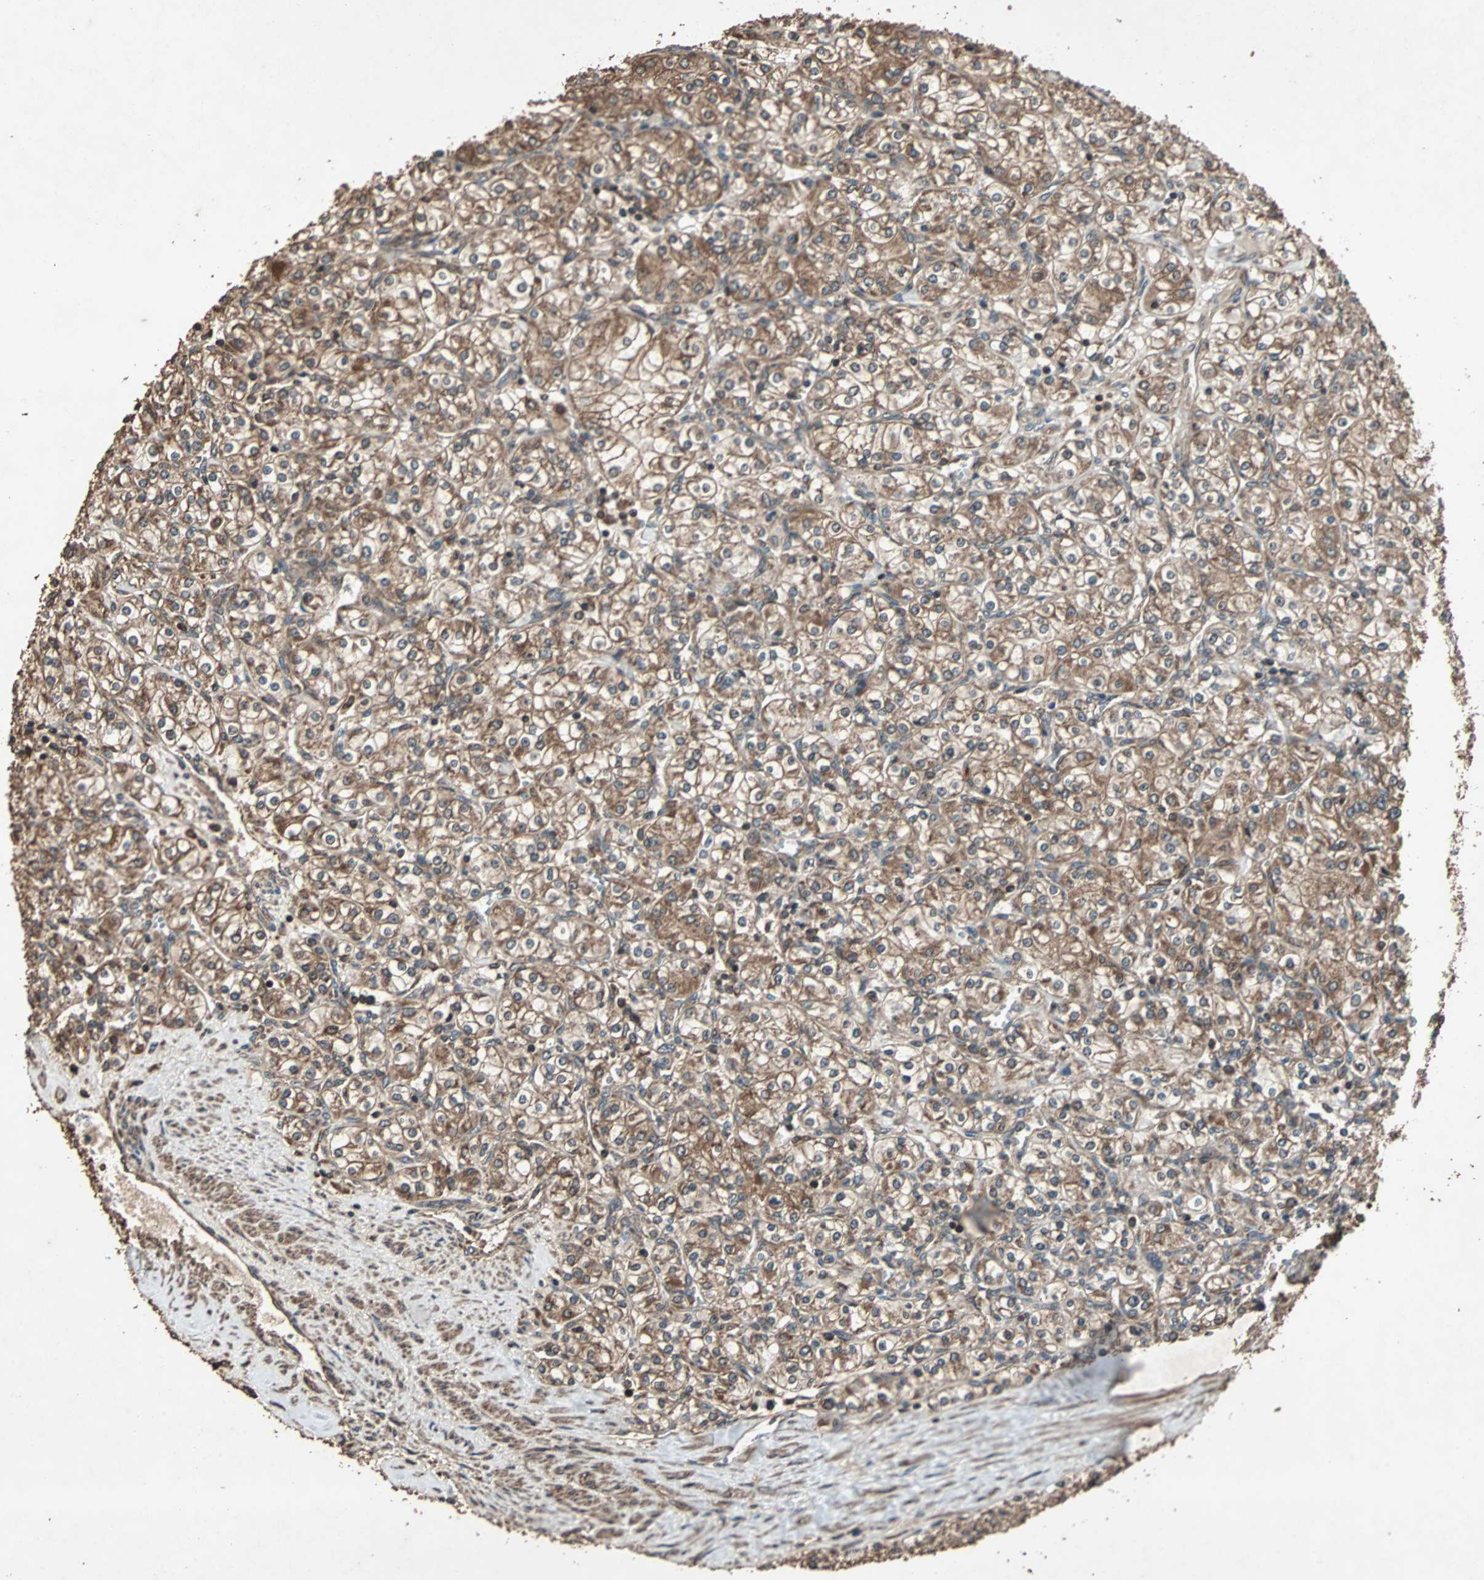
{"staining": {"intensity": "moderate", "quantity": ">75%", "location": "cytoplasmic/membranous"}, "tissue": "renal cancer", "cell_type": "Tumor cells", "image_type": "cancer", "snomed": [{"axis": "morphology", "description": "Adenocarcinoma, NOS"}, {"axis": "topography", "description": "Kidney"}], "caption": "IHC photomicrograph of neoplastic tissue: renal cancer stained using immunohistochemistry demonstrates medium levels of moderate protein expression localized specifically in the cytoplasmic/membranous of tumor cells, appearing as a cytoplasmic/membranous brown color.", "gene": "LAMTOR5", "patient": {"sex": "male", "age": 77}}